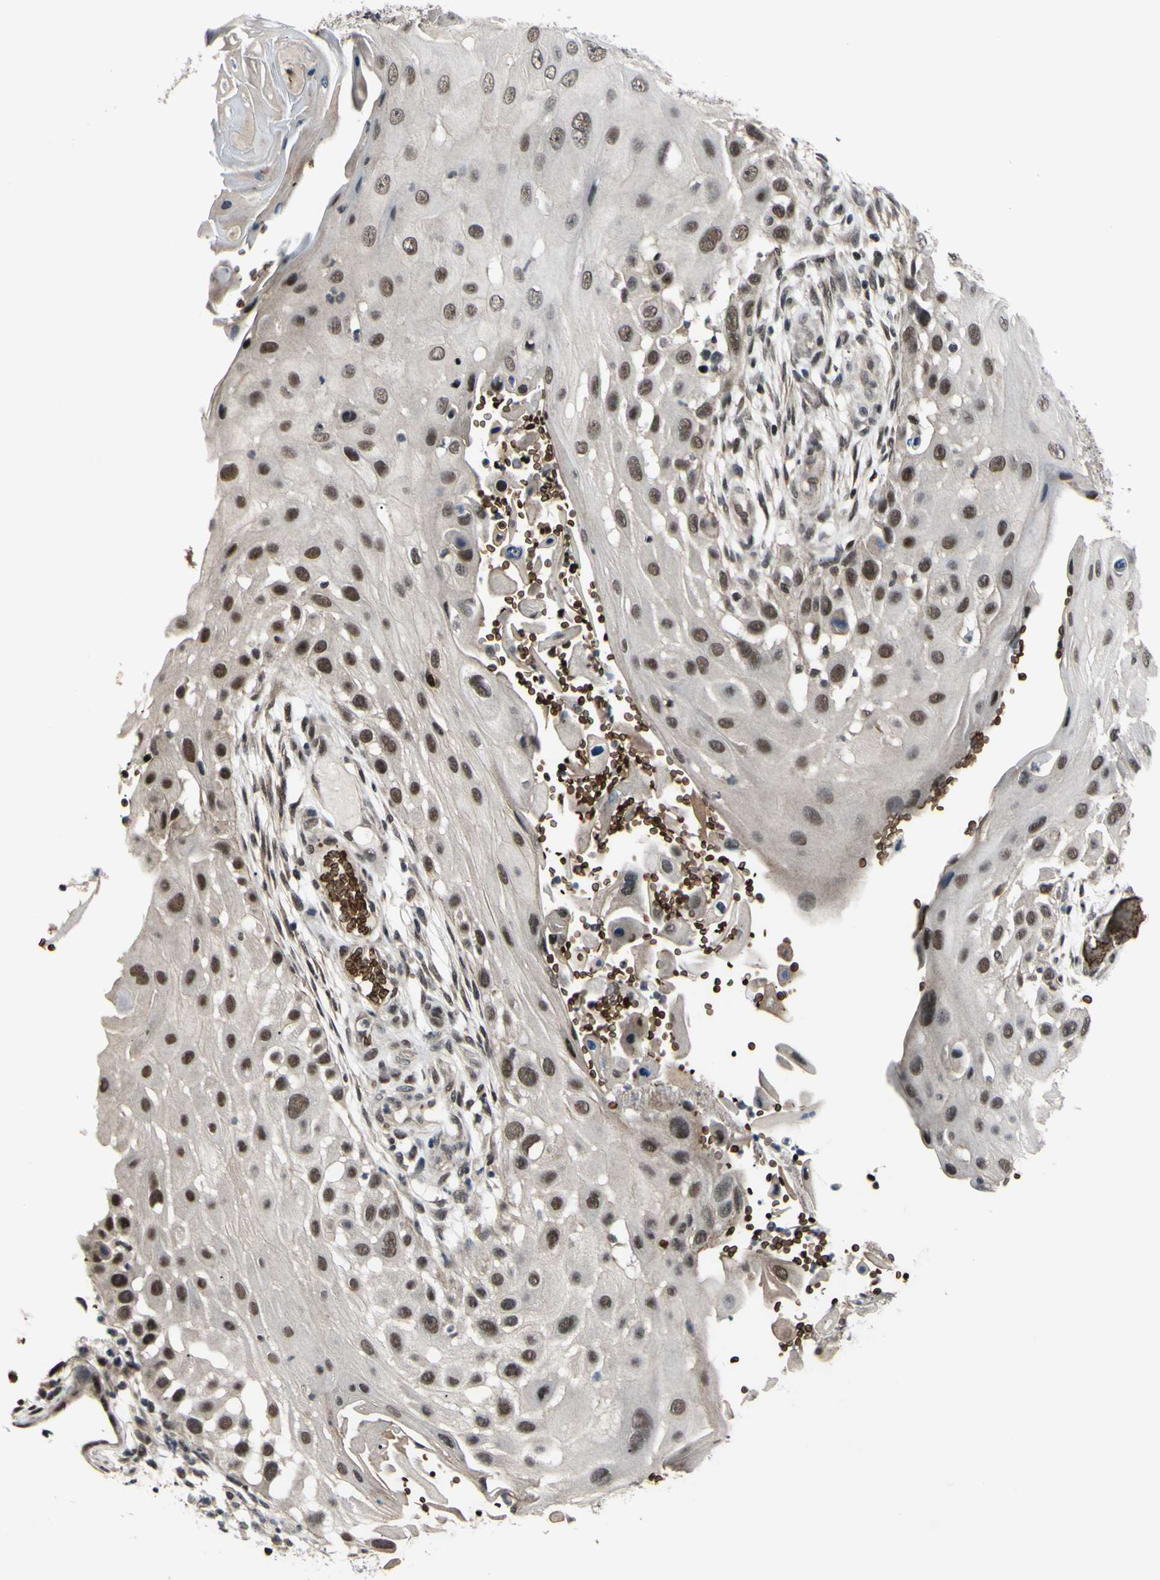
{"staining": {"intensity": "strong", "quantity": ">75%", "location": "nuclear"}, "tissue": "skin cancer", "cell_type": "Tumor cells", "image_type": "cancer", "snomed": [{"axis": "morphology", "description": "Squamous cell carcinoma, NOS"}, {"axis": "topography", "description": "Skin"}], "caption": "This is a histology image of immunohistochemistry (IHC) staining of skin cancer, which shows strong positivity in the nuclear of tumor cells.", "gene": "THAP12", "patient": {"sex": "female", "age": 44}}